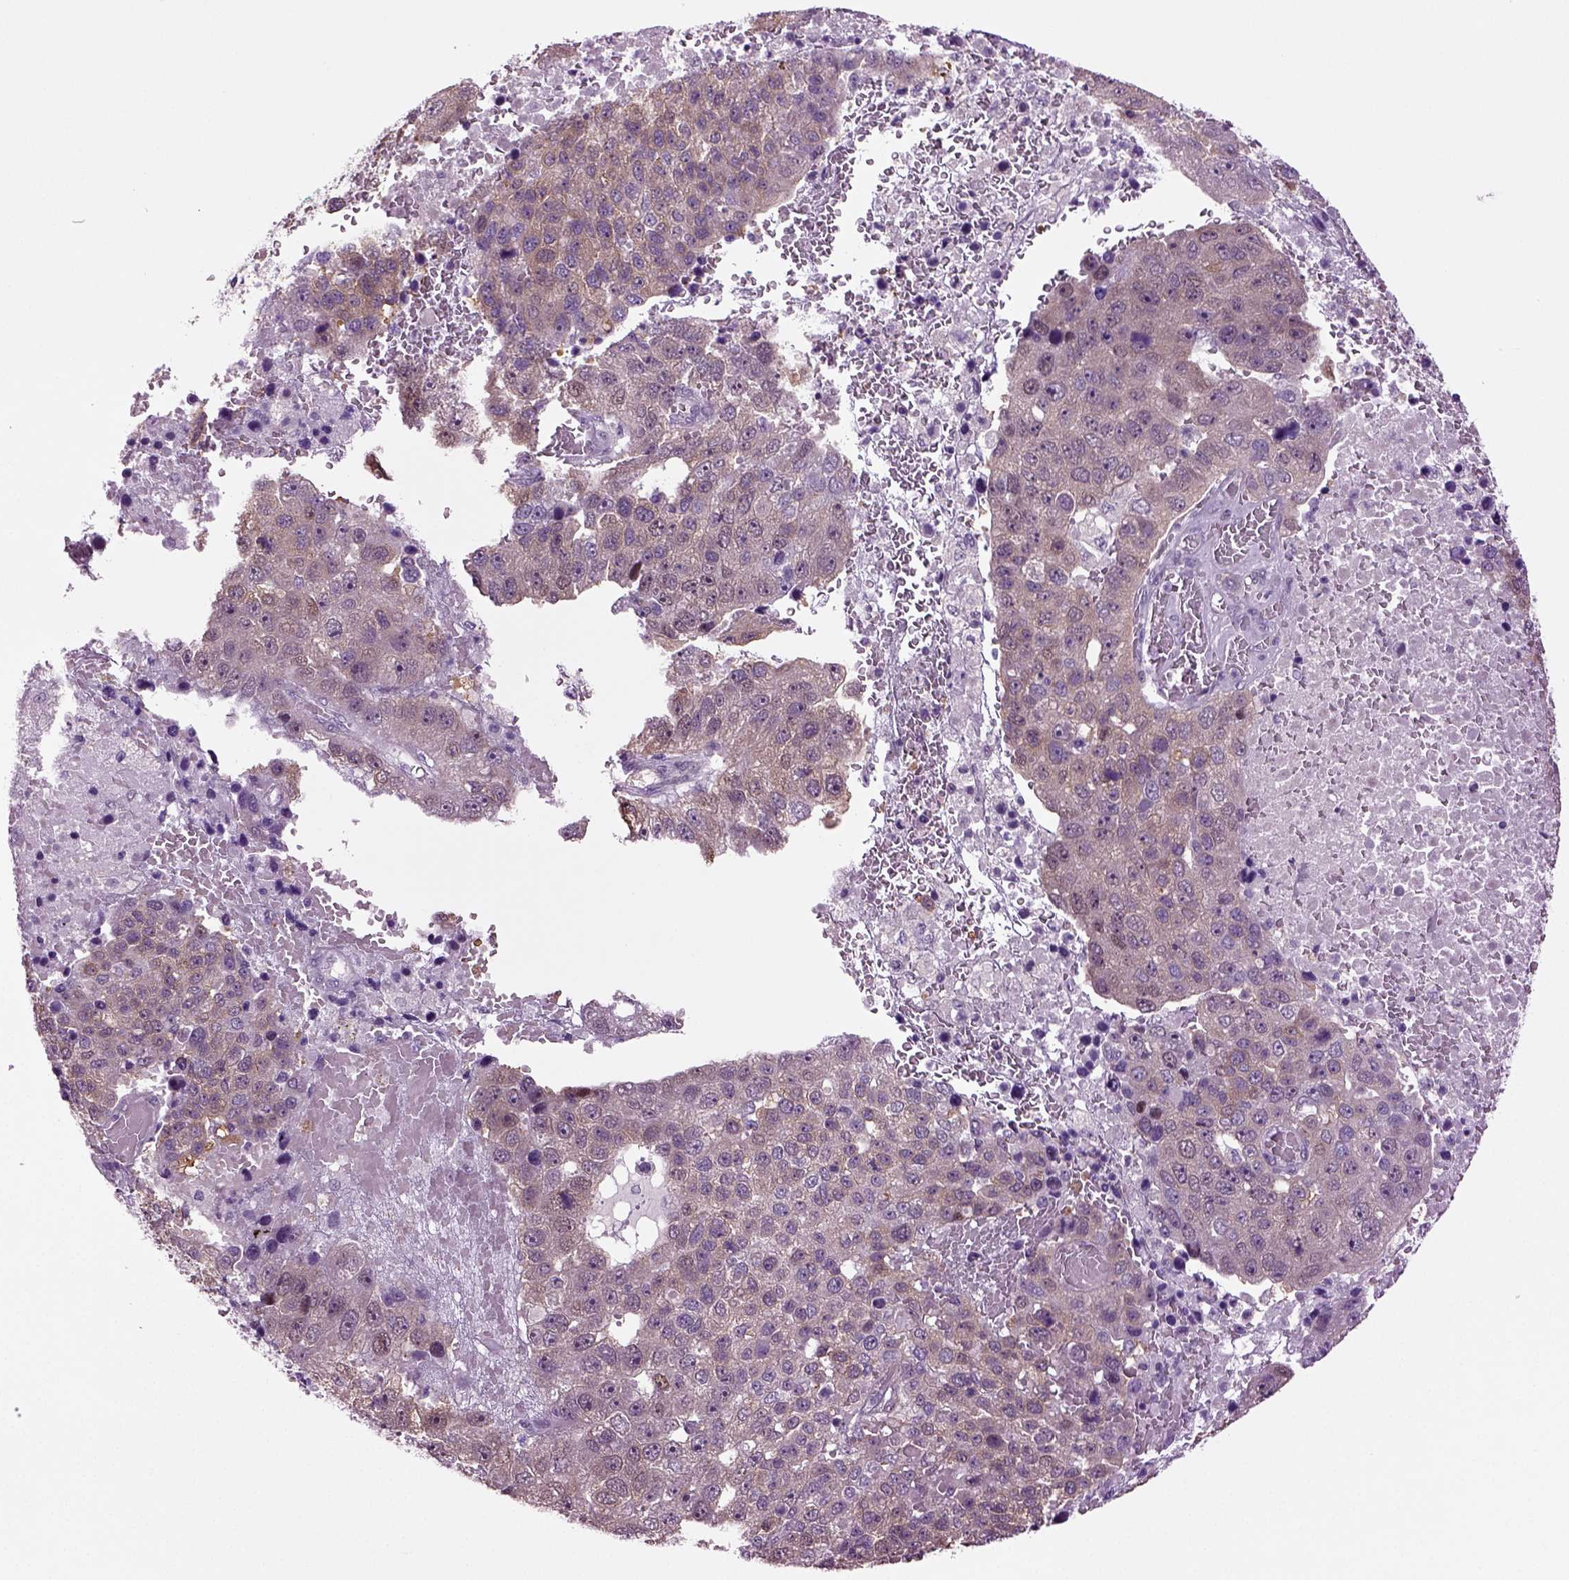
{"staining": {"intensity": "weak", "quantity": ">75%", "location": "cytoplasmic/membranous"}, "tissue": "pancreatic cancer", "cell_type": "Tumor cells", "image_type": "cancer", "snomed": [{"axis": "morphology", "description": "Adenocarcinoma, NOS"}, {"axis": "topography", "description": "Pancreas"}], "caption": "Adenocarcinoma (pancreatic) tissue displays weak cytoplasmic/membranous expression in approximately >75% of tumor cells, visualized by immunohistochemistry.", "gene": "PLCH2", "patient": {"sex": "female", "age": 61}}